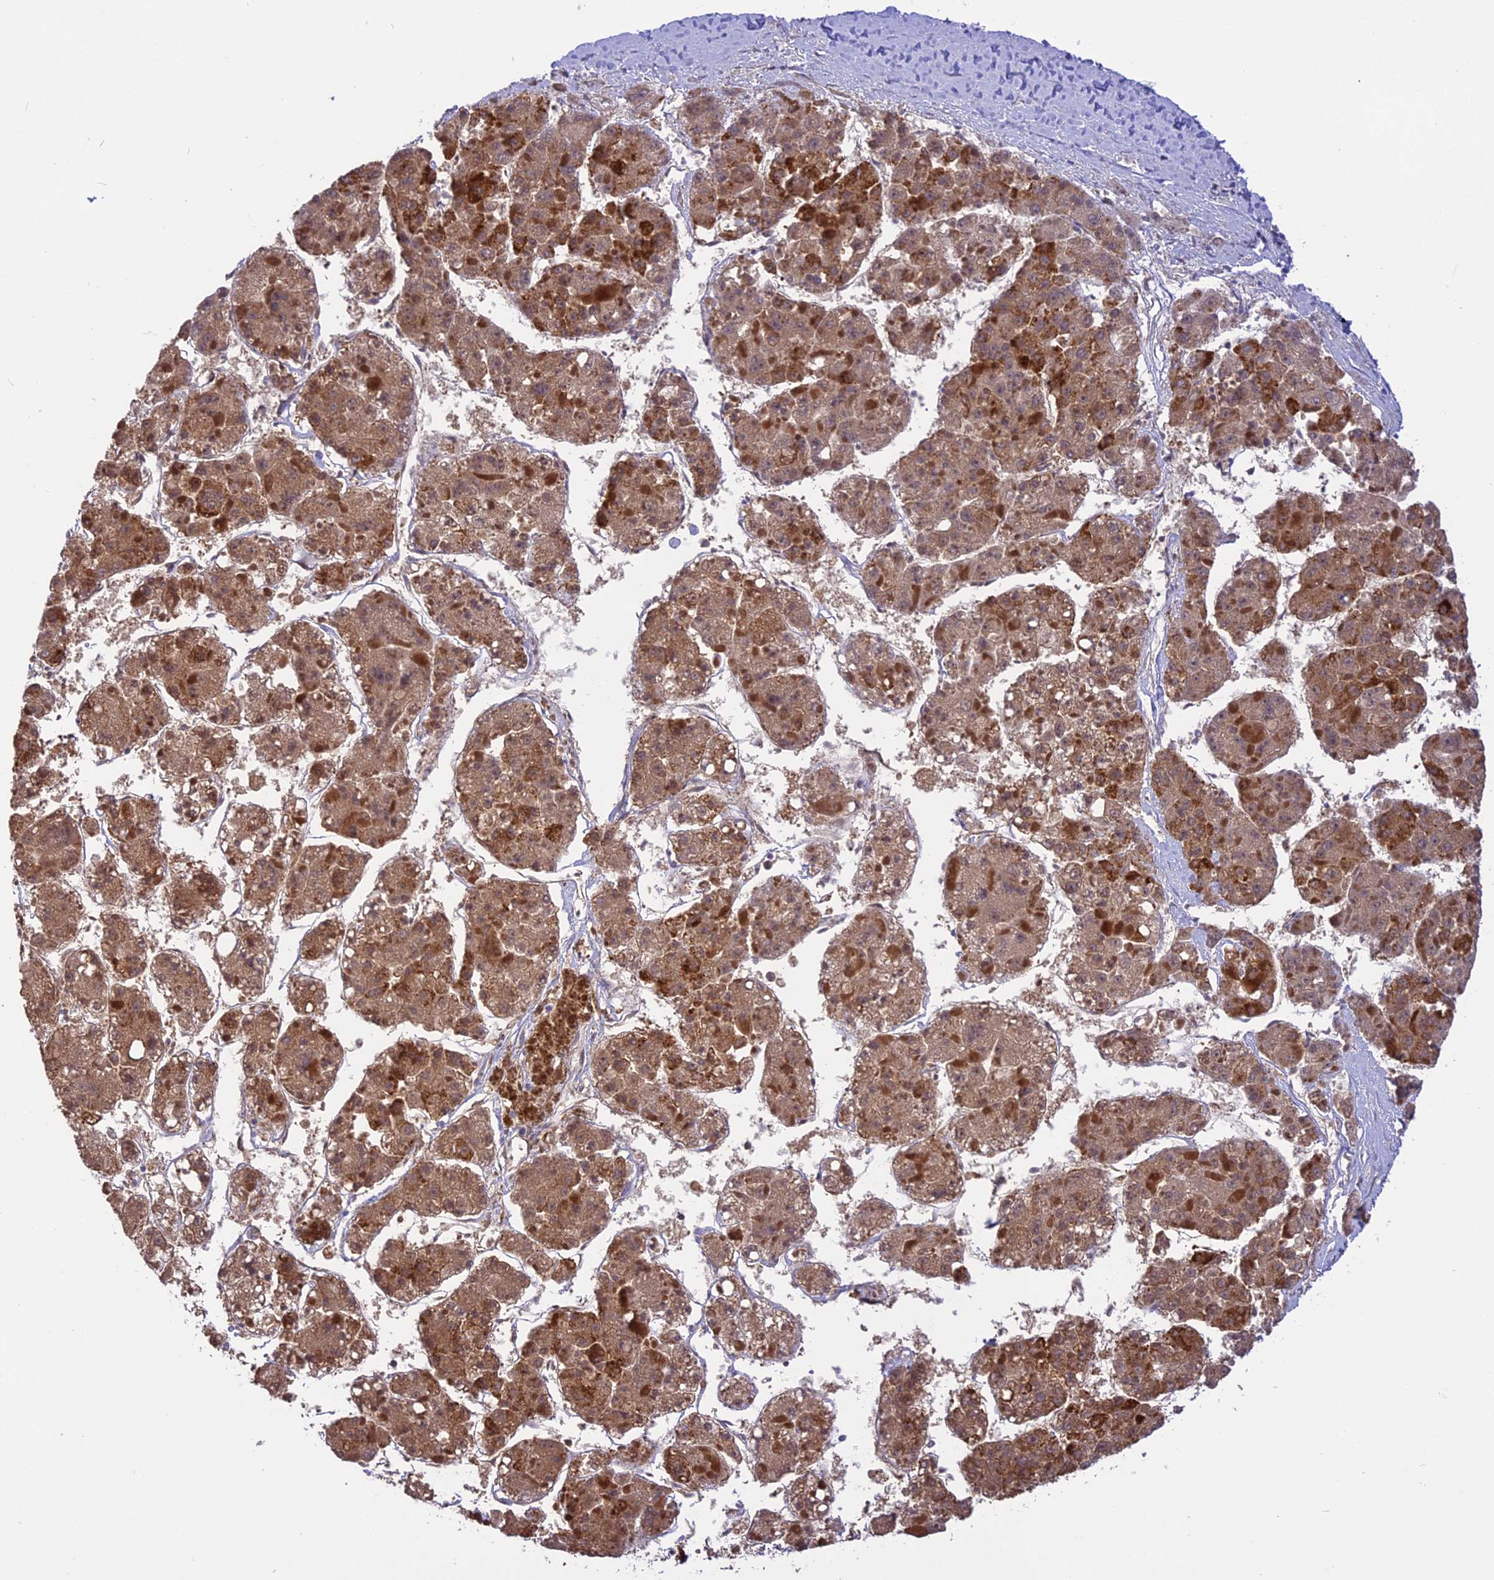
{"staining": {"intensity": "moderate", "quantity": ">75%", "location": "cytoplasmic/membranous"}, "tissue": "liver cancer", "cell_type": "Tumor cells", "image_type": "cancer", "snomed": [{"axis": "morphology", "description": "Carcinoma, Hepatocellular, NOS"}, {"axis": "topography", "description": "Liver"}], "caption": "Protein staining by immunohistochemistry (IHC) displays moderate cytoplasmic/membranous positivity in approximately >75% of tumor cells in liver cancer.", "gene": "ZNF837", "patient": {"sex": "female", "age": 73}}